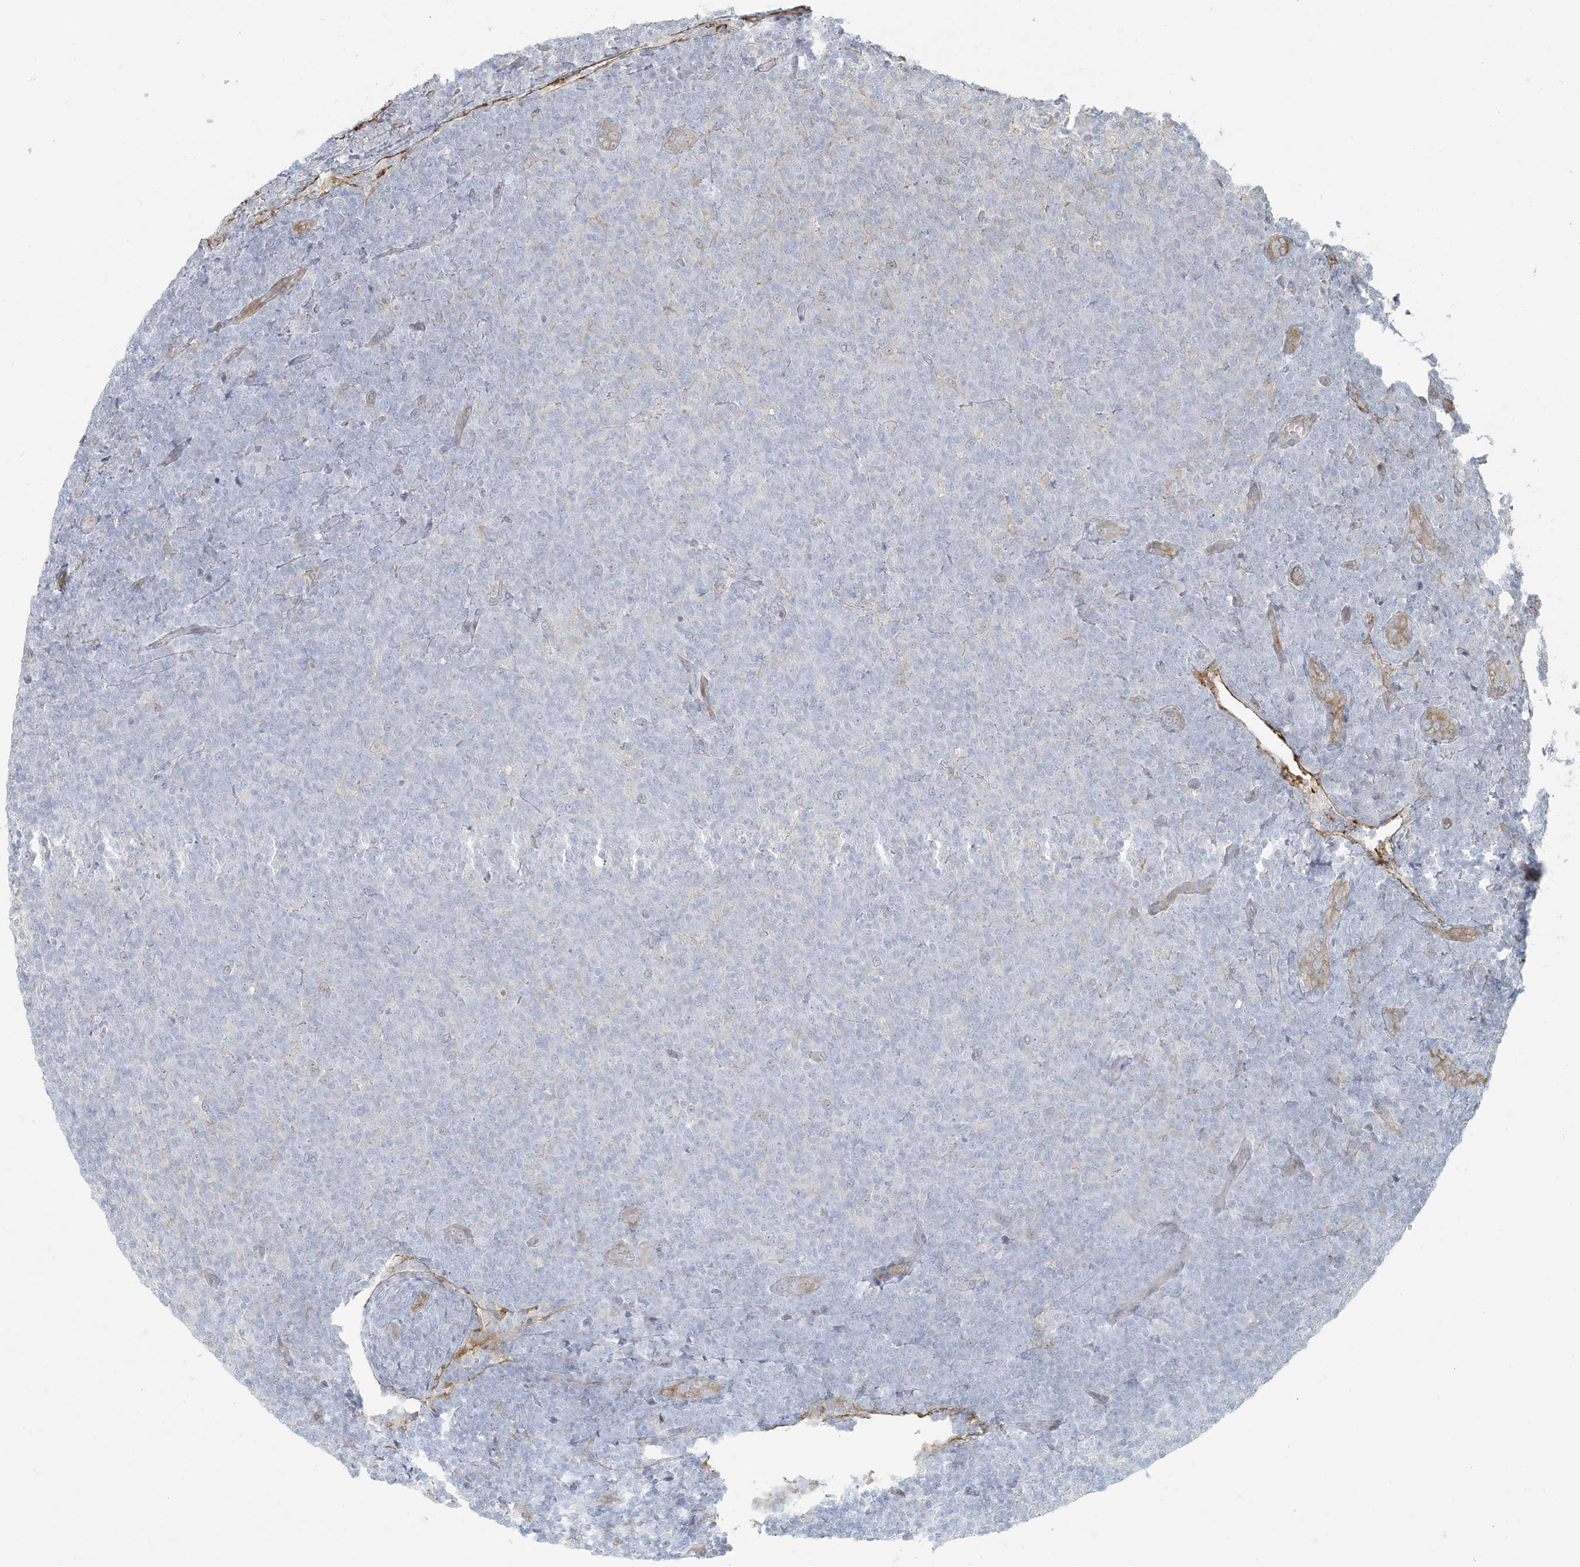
{"staining": {"intensity": "negative", "quantity": "none", "location": "none"}, "tissue": "lymphoma", "cell_type": "Tumor cells", "image_type": "cancer", "snomed": [{"axis": "morphology", "description": "Malignant lymphoma, non-Hodgkin's type, Low grade"}, {"axis": "topography", "description": "Lymph node"}], "caption": "This is an immunohistochemistry histopathology image of lymphoma. There is no staining in tumor cells.", "gene": "BCORL1", "patient": {"sex": "male", "age": 66}}